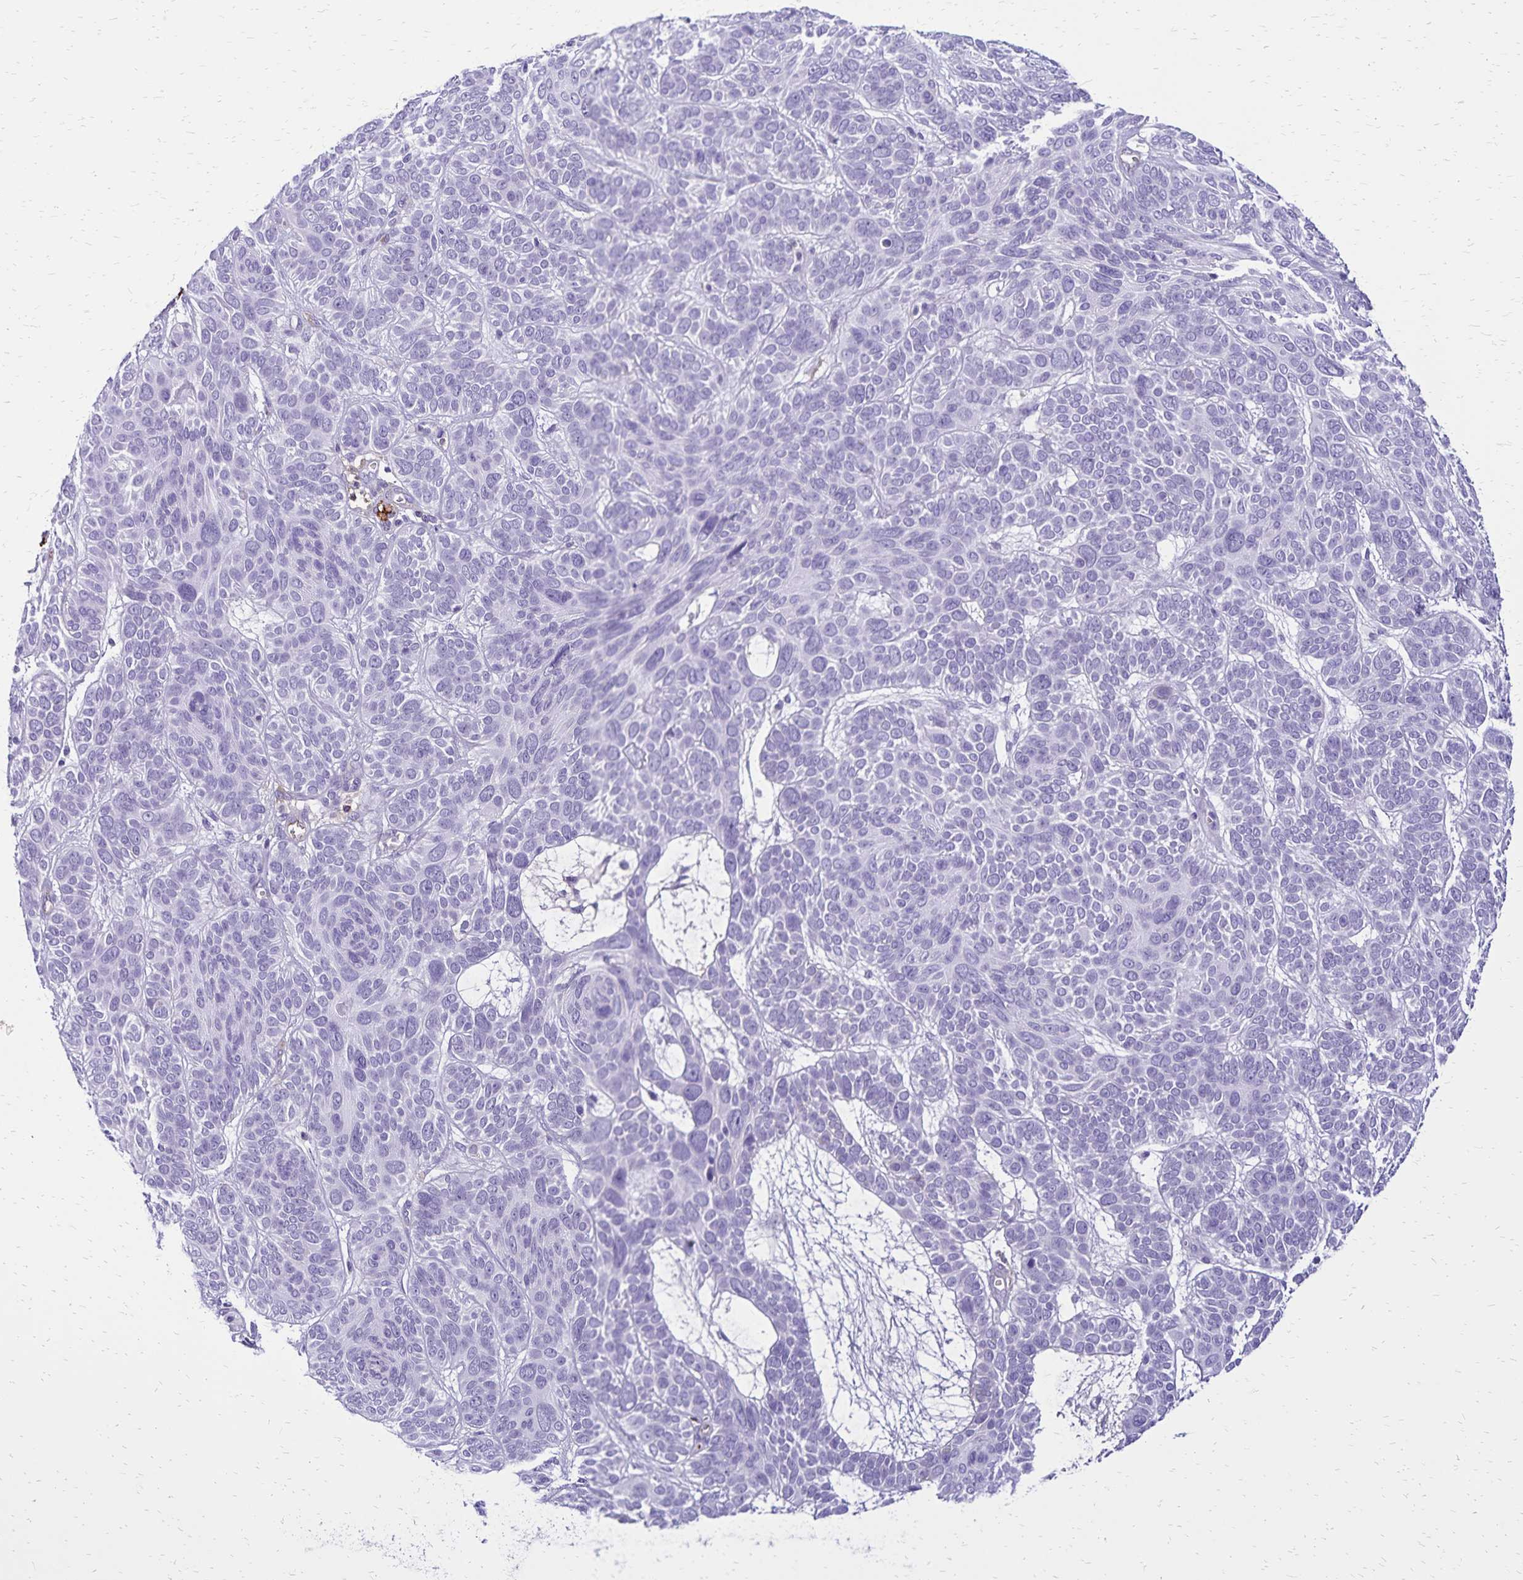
{"staining": {"intensity": "negative", "quantity": "none", "location": "none"}, "tissue": "skin cancer", "cell_type": "Tumor cells", "image_type": "cancer", "snomed": [{"axis": "morphology", "description": "Basal cell carcinoma"}, {"axis": "topography", "description": "Skin"}, {"axis": "topography", "description": "Skin of face"}], "caption": "The IHC histopathology image has no significant positivity in tumor cells of skin basal cell carcinoma tissue.", "gene": "CD27", "patient": {"sex": "male", "age": 73}}